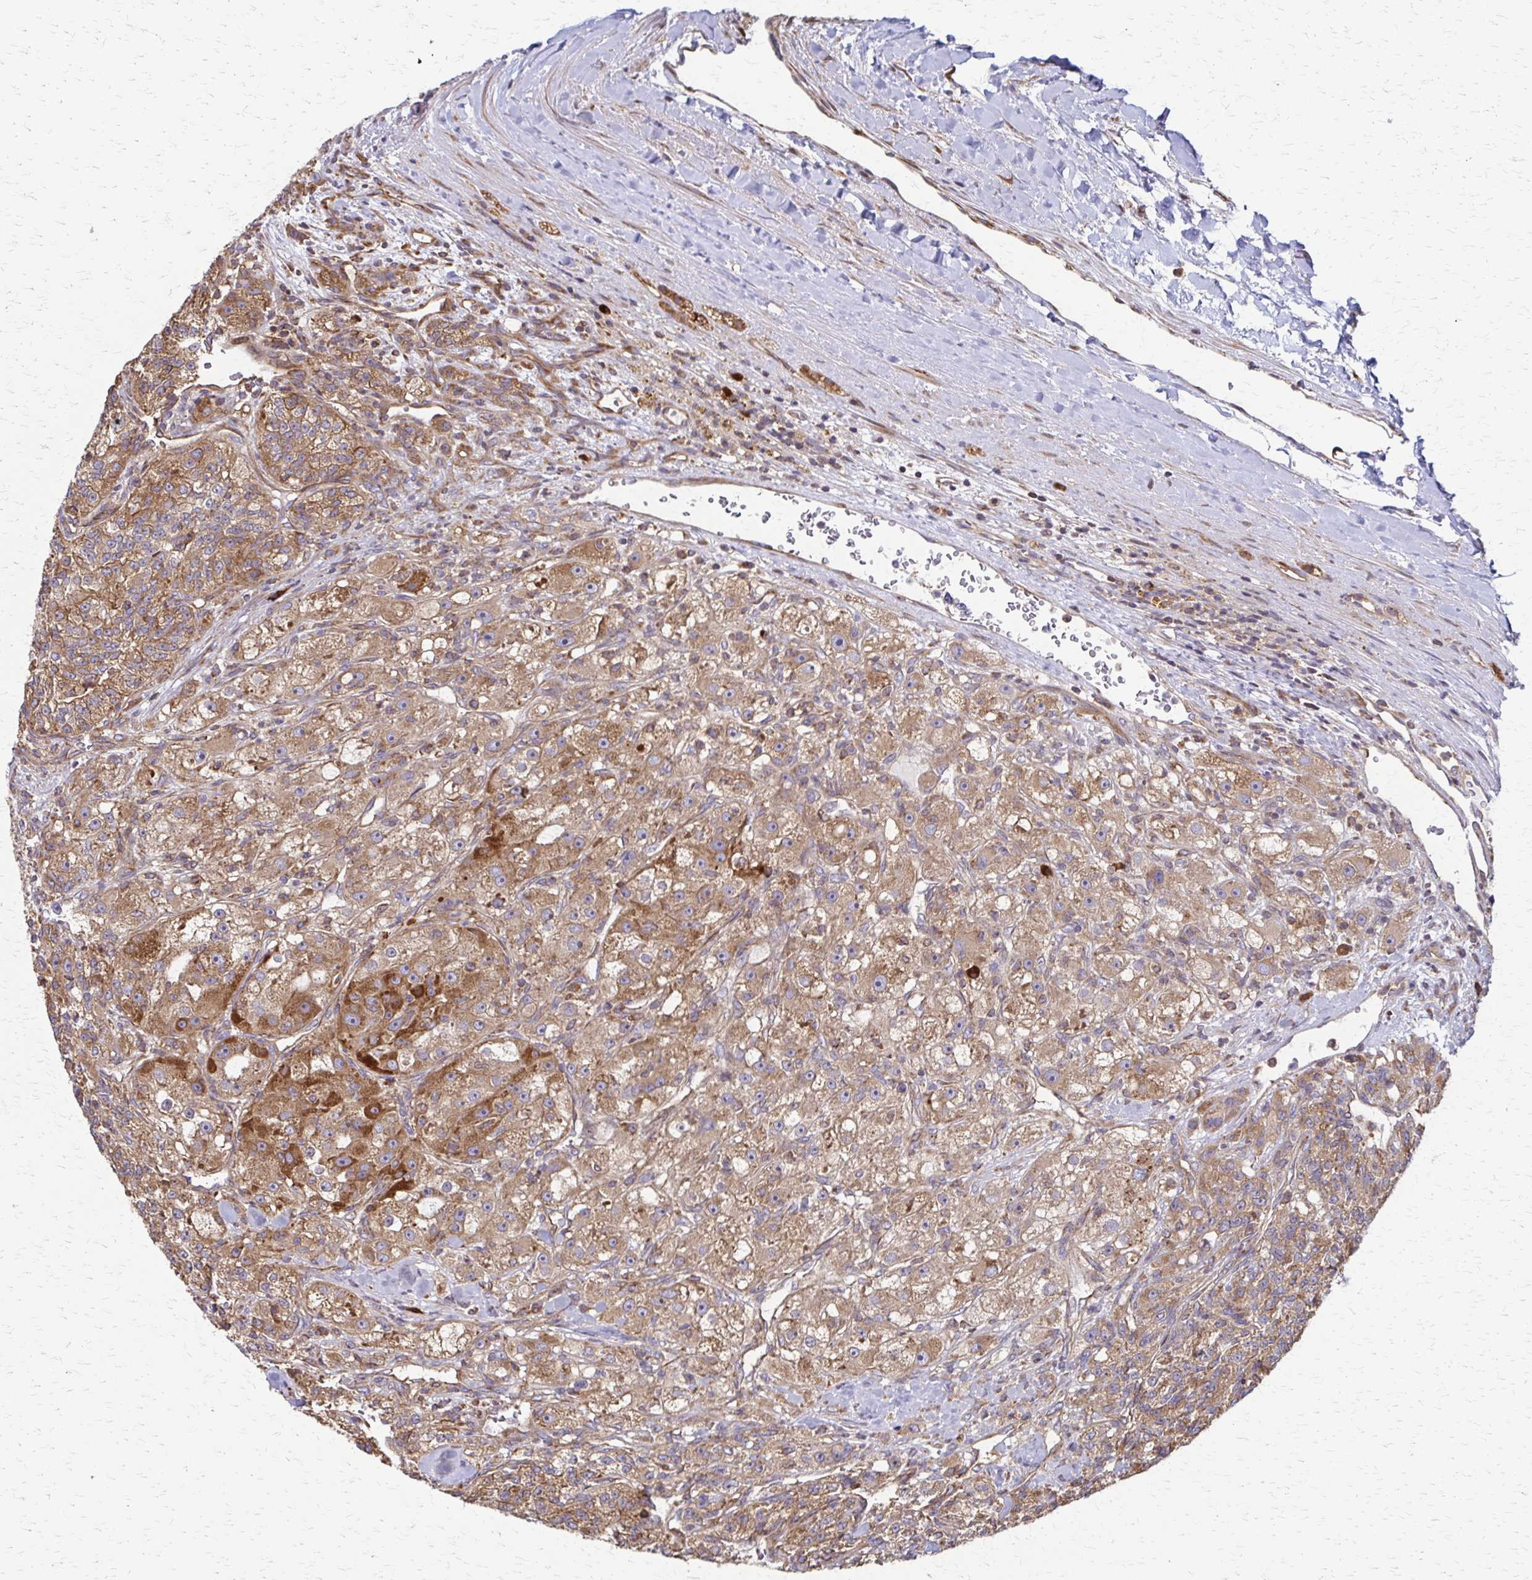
{"staining": {"intensity": "moderate", "quantity": ">75%", "location": "cytoplasmic/membranous"}, "tissue": "renal cancer", "cell_type": "Tumor cells", "image_type": "cancer", "snomed": [{"axis": "morphology", "description": "Adenocarcinoma, NOS"}, {"axis": "topography", "description": "Kidney"}], "caption": "Brown immunohistochemical staining in adenocarcinoma (renal) reveals moderate cytoplasmic/membranous staining in approximately >75% of tumor cells.", "gene": "EEF2", "patient": {"sex": "female", "age": 63}}